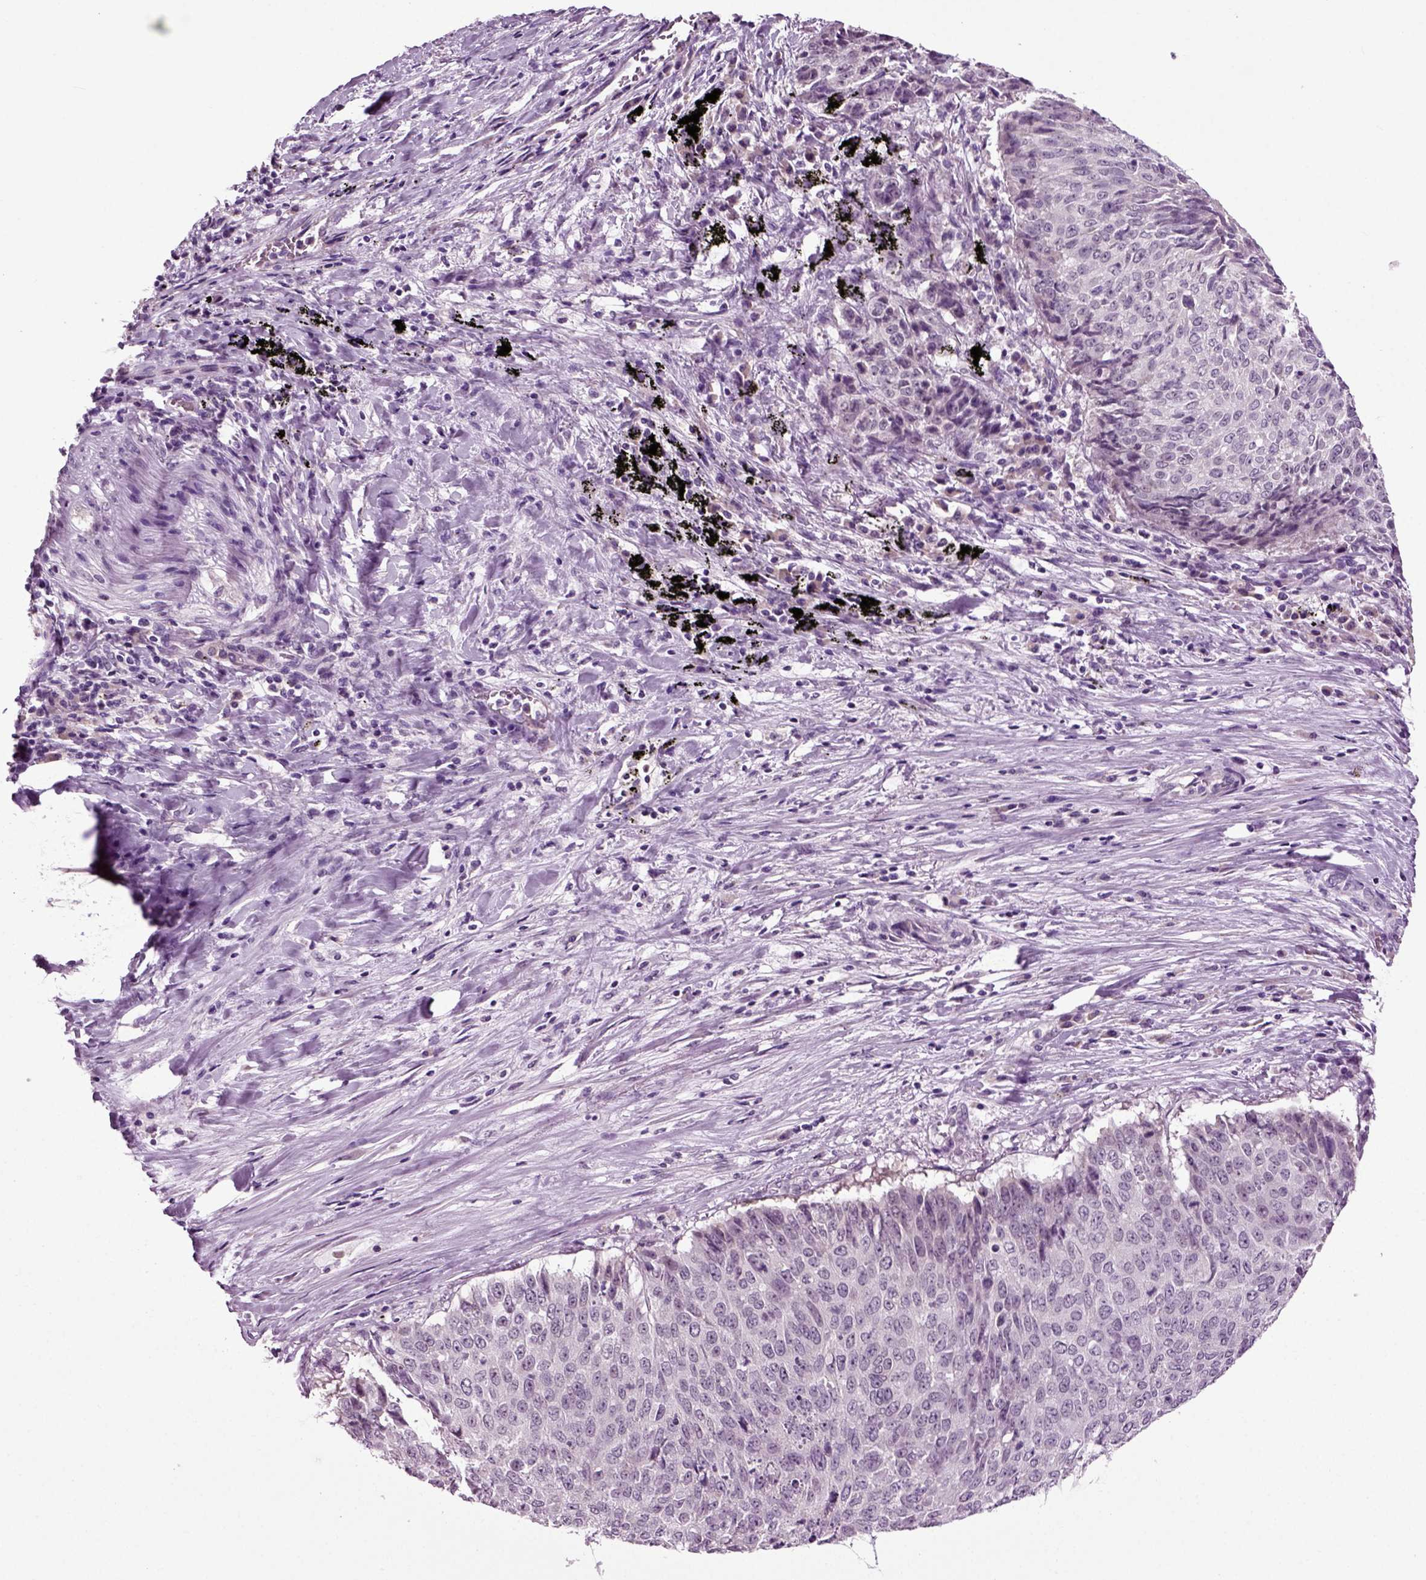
{"staining": {"intensity": "negative", "quantity": "none", "location": "none"}, "tissue": "lung cancer", "cell_type": "Tumor cells", "image_type": "cancer", "snomed": [{"axis": "morphology", "description": "Normal tissue, NOS"}, {"axis": "morphology", "description": "Squamous cell carcinoma, NOS"}, {"axis": "topography", "description": "Bronchus"}, {"axis": "topography", "description": "Lung"}], "caption": "Immunohistochemistry of human lung cancer reveals no staining in tumor cells. (Brightfield microscopy of DAB immunohistochemistry (IHC) at high magnification).", "gene": "SPATA17", "patient": {"sex": "male", "age": 64}}